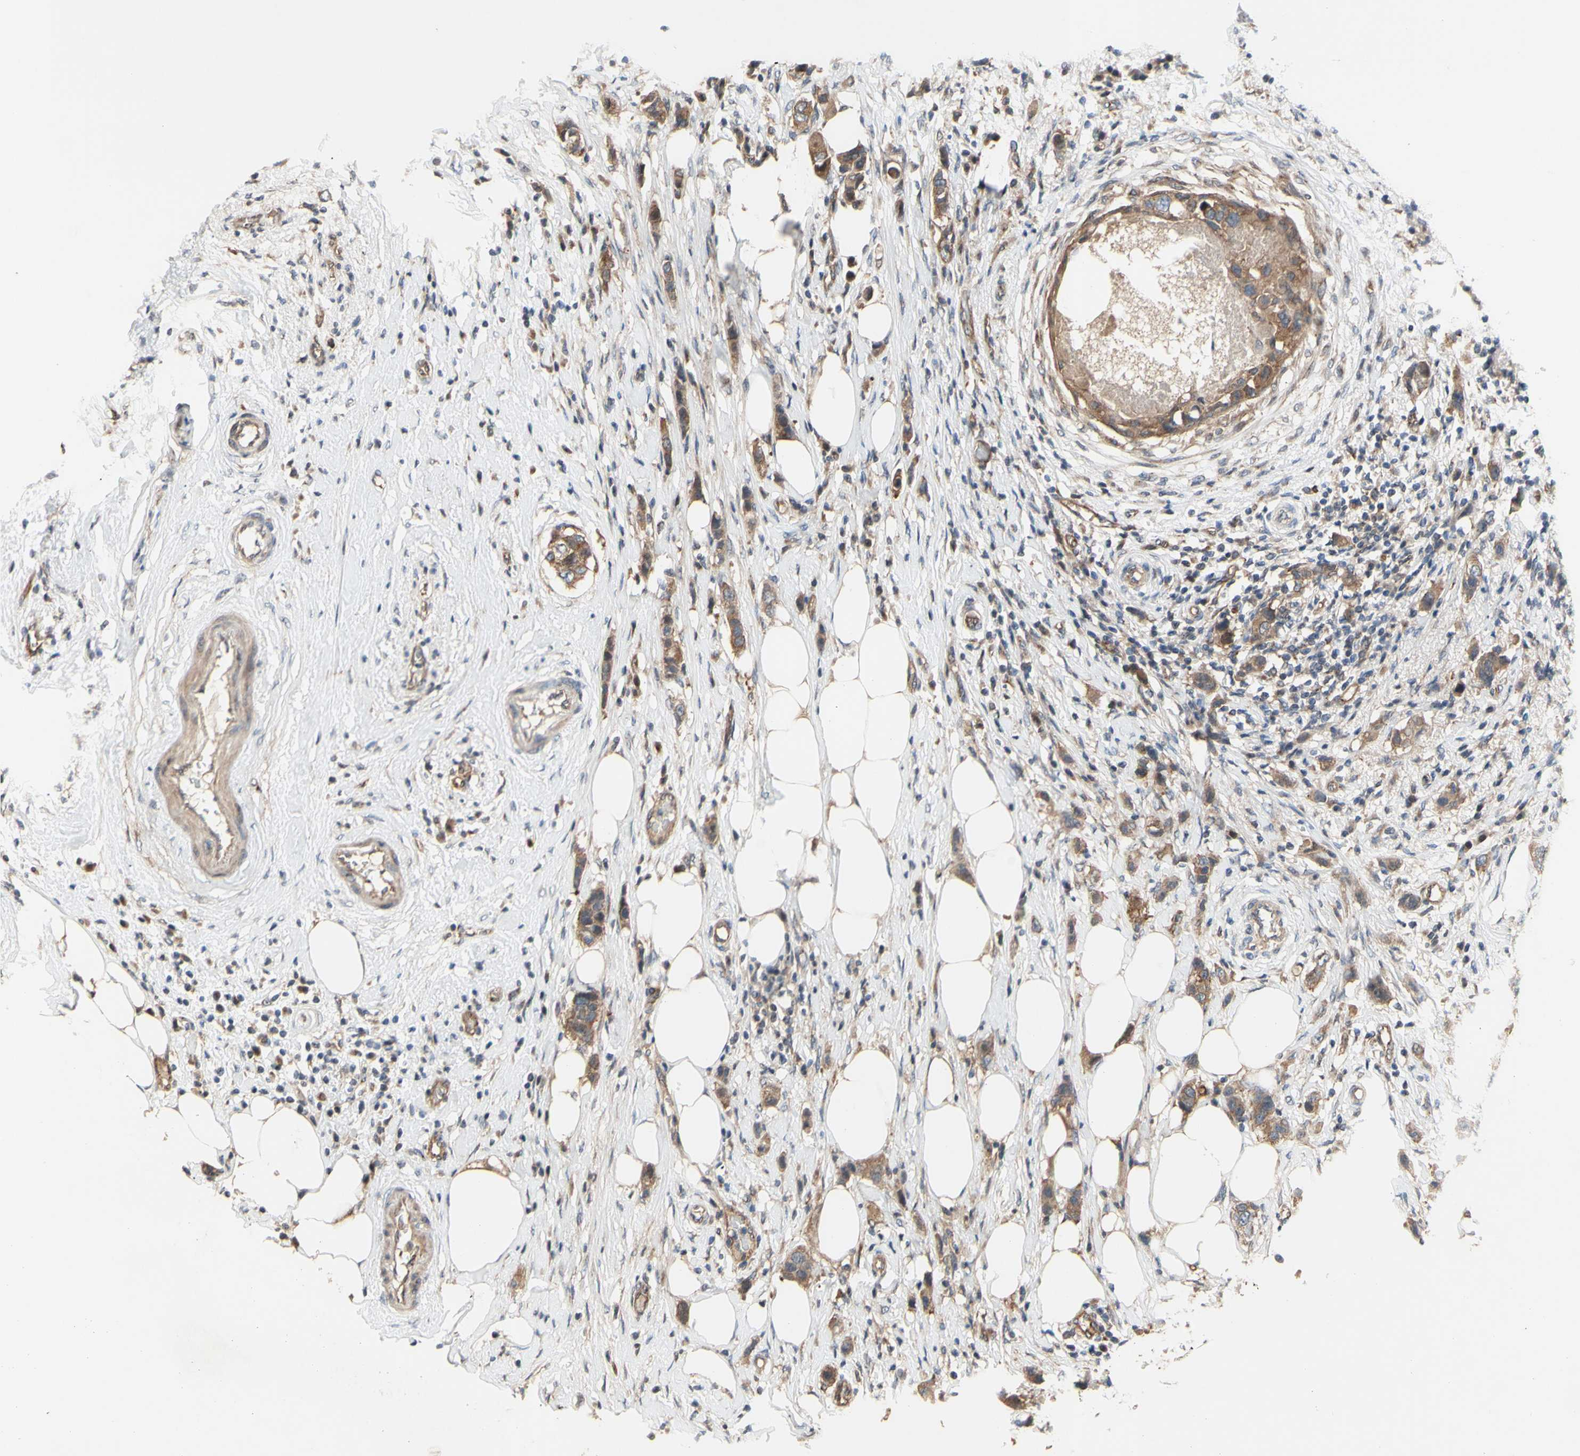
{"staining": {"intensity": "moderate", "quantity": ">75%", "location": "cytoplasmic/membranous"}, "tissue": "breast cancer", "cell_type": "Tumor cells", "image_type": "cancer", "snomed": [{"axis": "morphology", "description": "Normal tissue, NOS"}, {"axis": "morphology", "description": "Duct carcinoma"}, {"axis": "topography", "description": "Breast"}], "caption": "Breast intraductal carcinoma tissue exhibits moderate cytoplasmic/membranous staining in approximately >75% of tumor cells, visualized by immunohistochemistry. (DAB (3,3'-diaminobenzidine) = brown stain, brightfield microscopy at high magnification).", "gene": "DYNLRB1", "patient": {"sex": "female", "age": 50}}